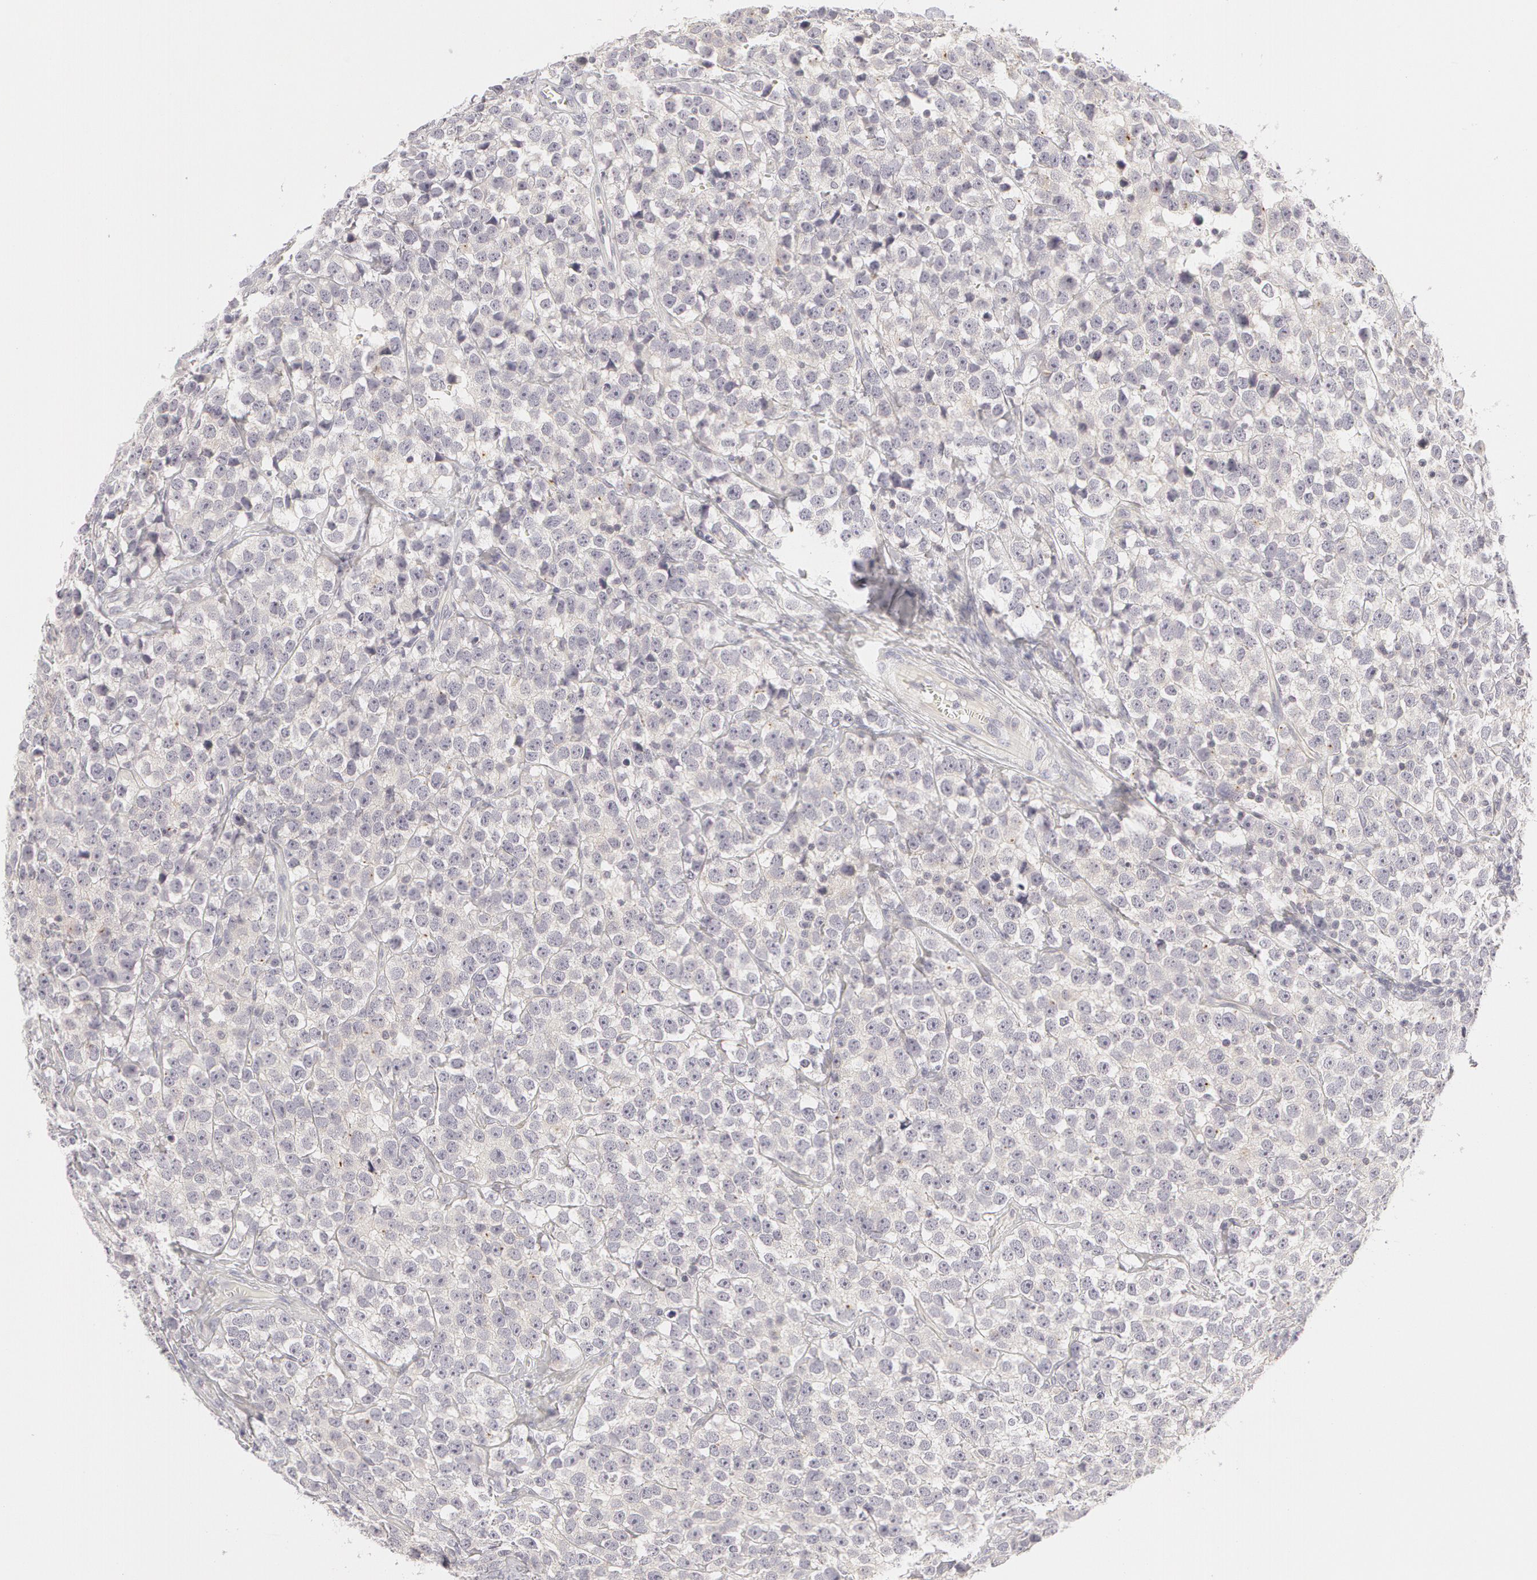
{"staining": {"intensity": "negative", "quantity": "none", "location": "none"}, "tissue": "testis cancer", "cell_type": "Tumor cells", "image_type": "cancer", "snomed": [{"axis": "morphology", "description": "Seminoma, NOS"}, {"axis": "topography", "description": "Testis"}], "caption": "IHC histopathology image of neoplastic tissue: human testis cancer stained with DAB reveals no significant protein expression in tumor cells.", "gene": "ABCB1", "patient": {"sex": "male", "age": 25}}